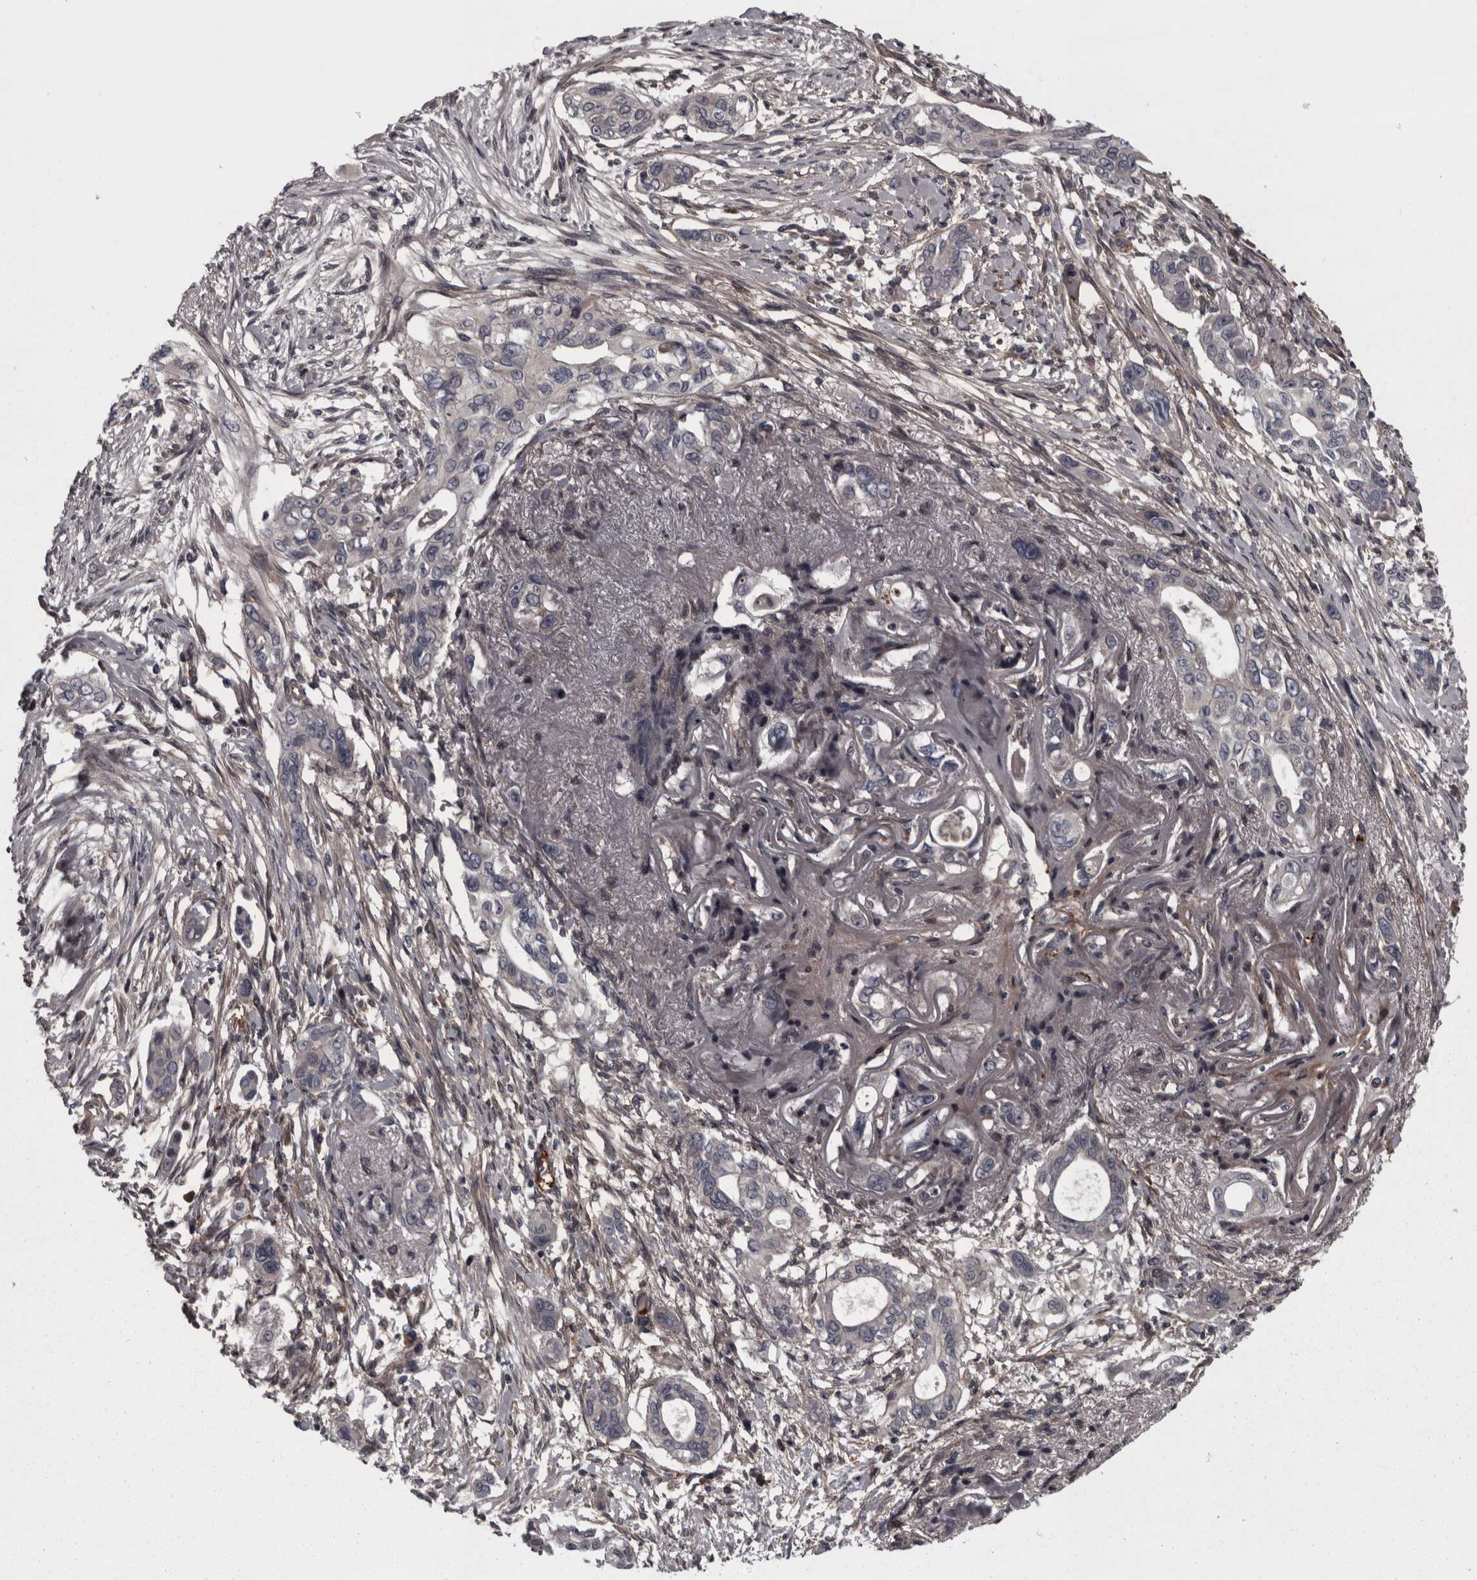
{"staining": {"intensity": "negative", "quantity": "none", "location": "none"}, "tissue": "pancreatic cancer", "cell_type": "Tumor cells", "image_type": "cancer", "snomed": [{"axis": "morphology", "description": "Adenocarcinoma, NOS"}, {"axis": "topography", "description": "Pancreas"}], "caption": "High power microscopy image of an IHC histopathology image of adenocarcinoma (pancreatic), revealing no significant staining in tumor cells.", "gene": "RSU1", "patient": {"sex": "female", "age": 60}}